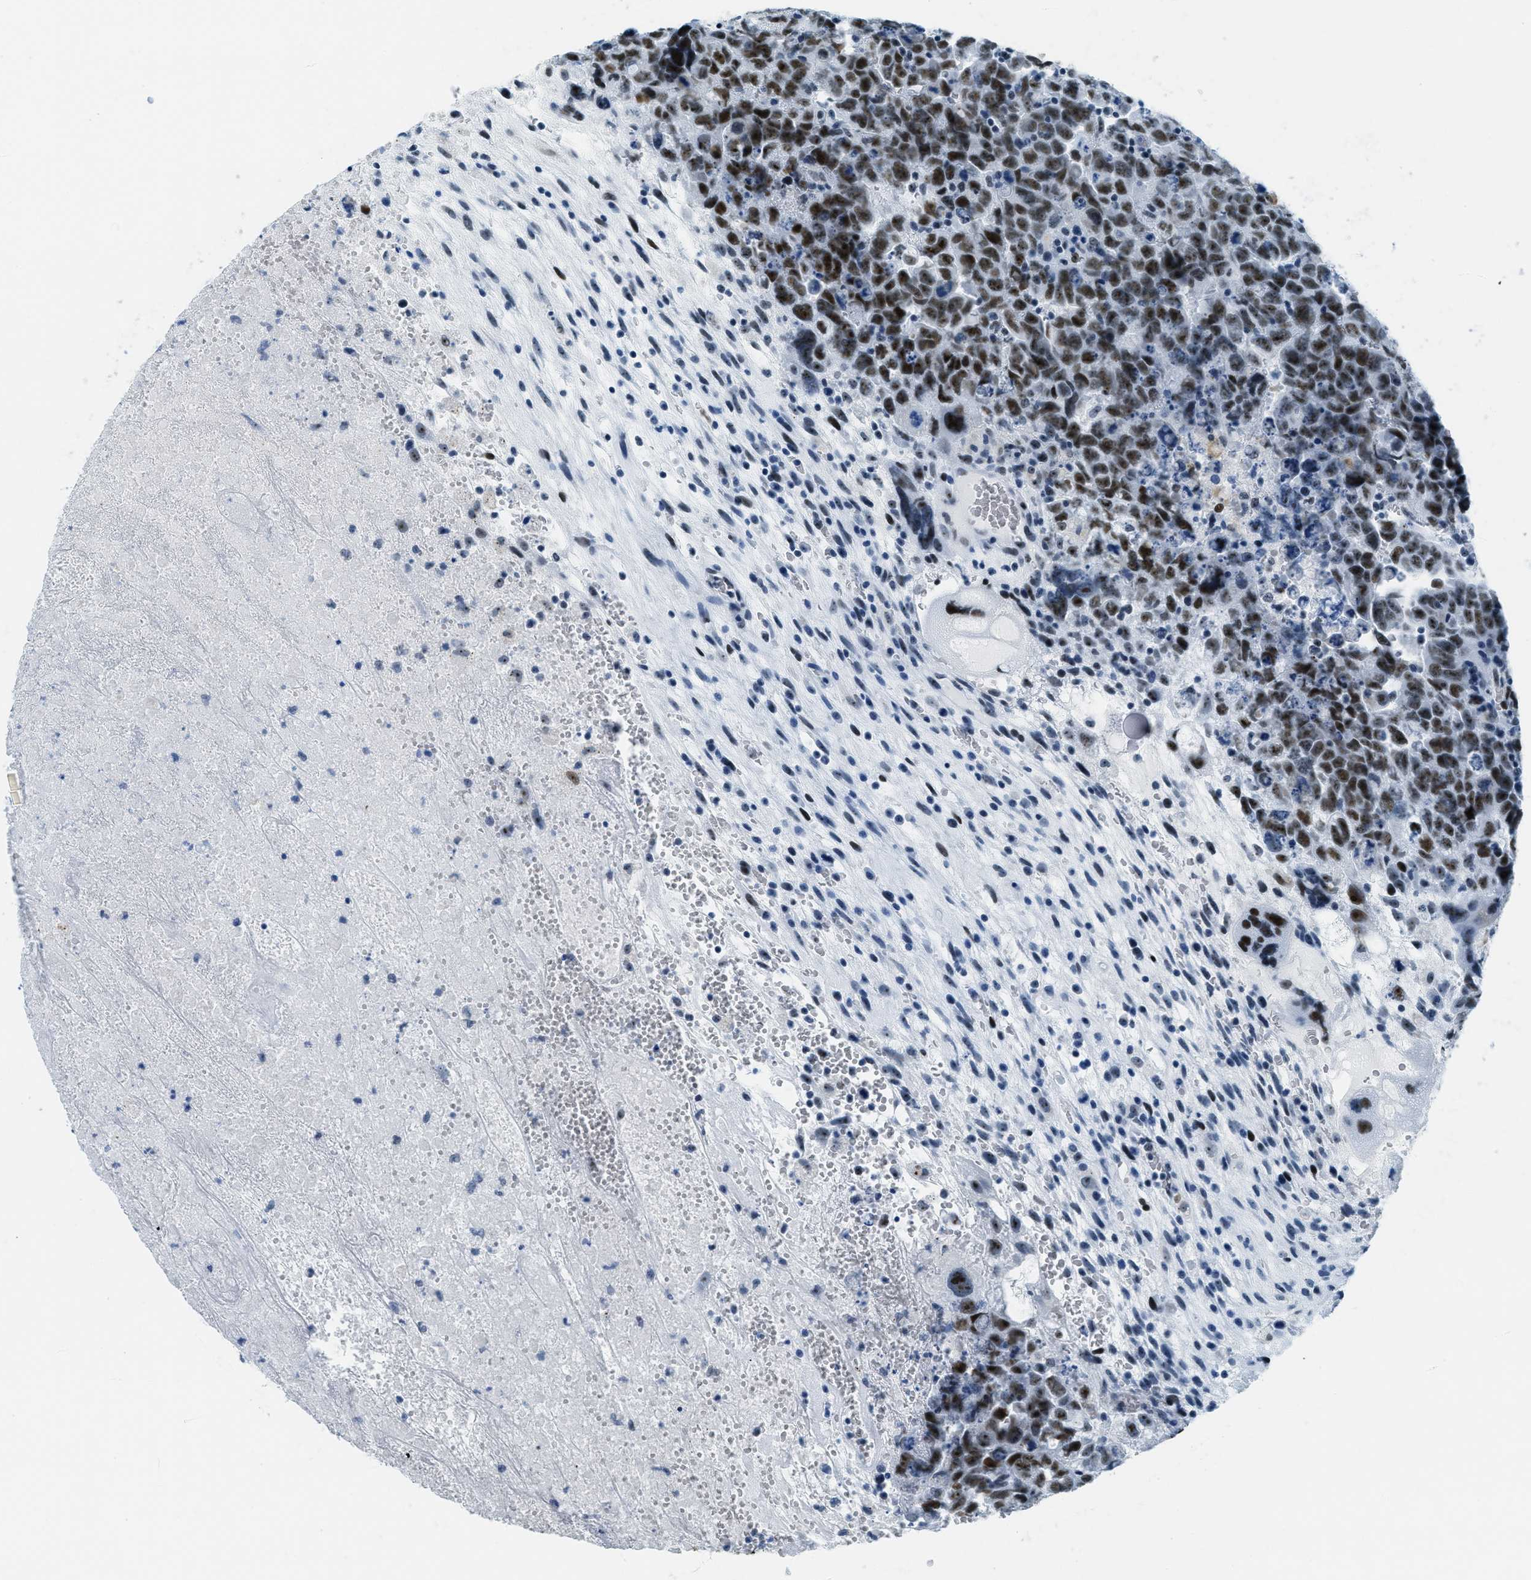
{"staining": {"intensity": "moderate", "quantity": ">75%", "location": "nuclear"}, "tissue": "testis cancer", "cell_type": "Tumor cells", "image_type": "cancer", "snomed": [{"axis": "morphology", "description": "Carcinoma, Embryonal, NOS"}, {"axis": "topography", "description": "Testis"}], "caption": "DAB immunohistochemical staining of human testis cancer (embryonal carcinoma) shows moderate nuclear protein positivity in approximately >75% of tumor cells.", "gene": "PLA2G2A", "patient": {"sex": "male", "age": 28}}